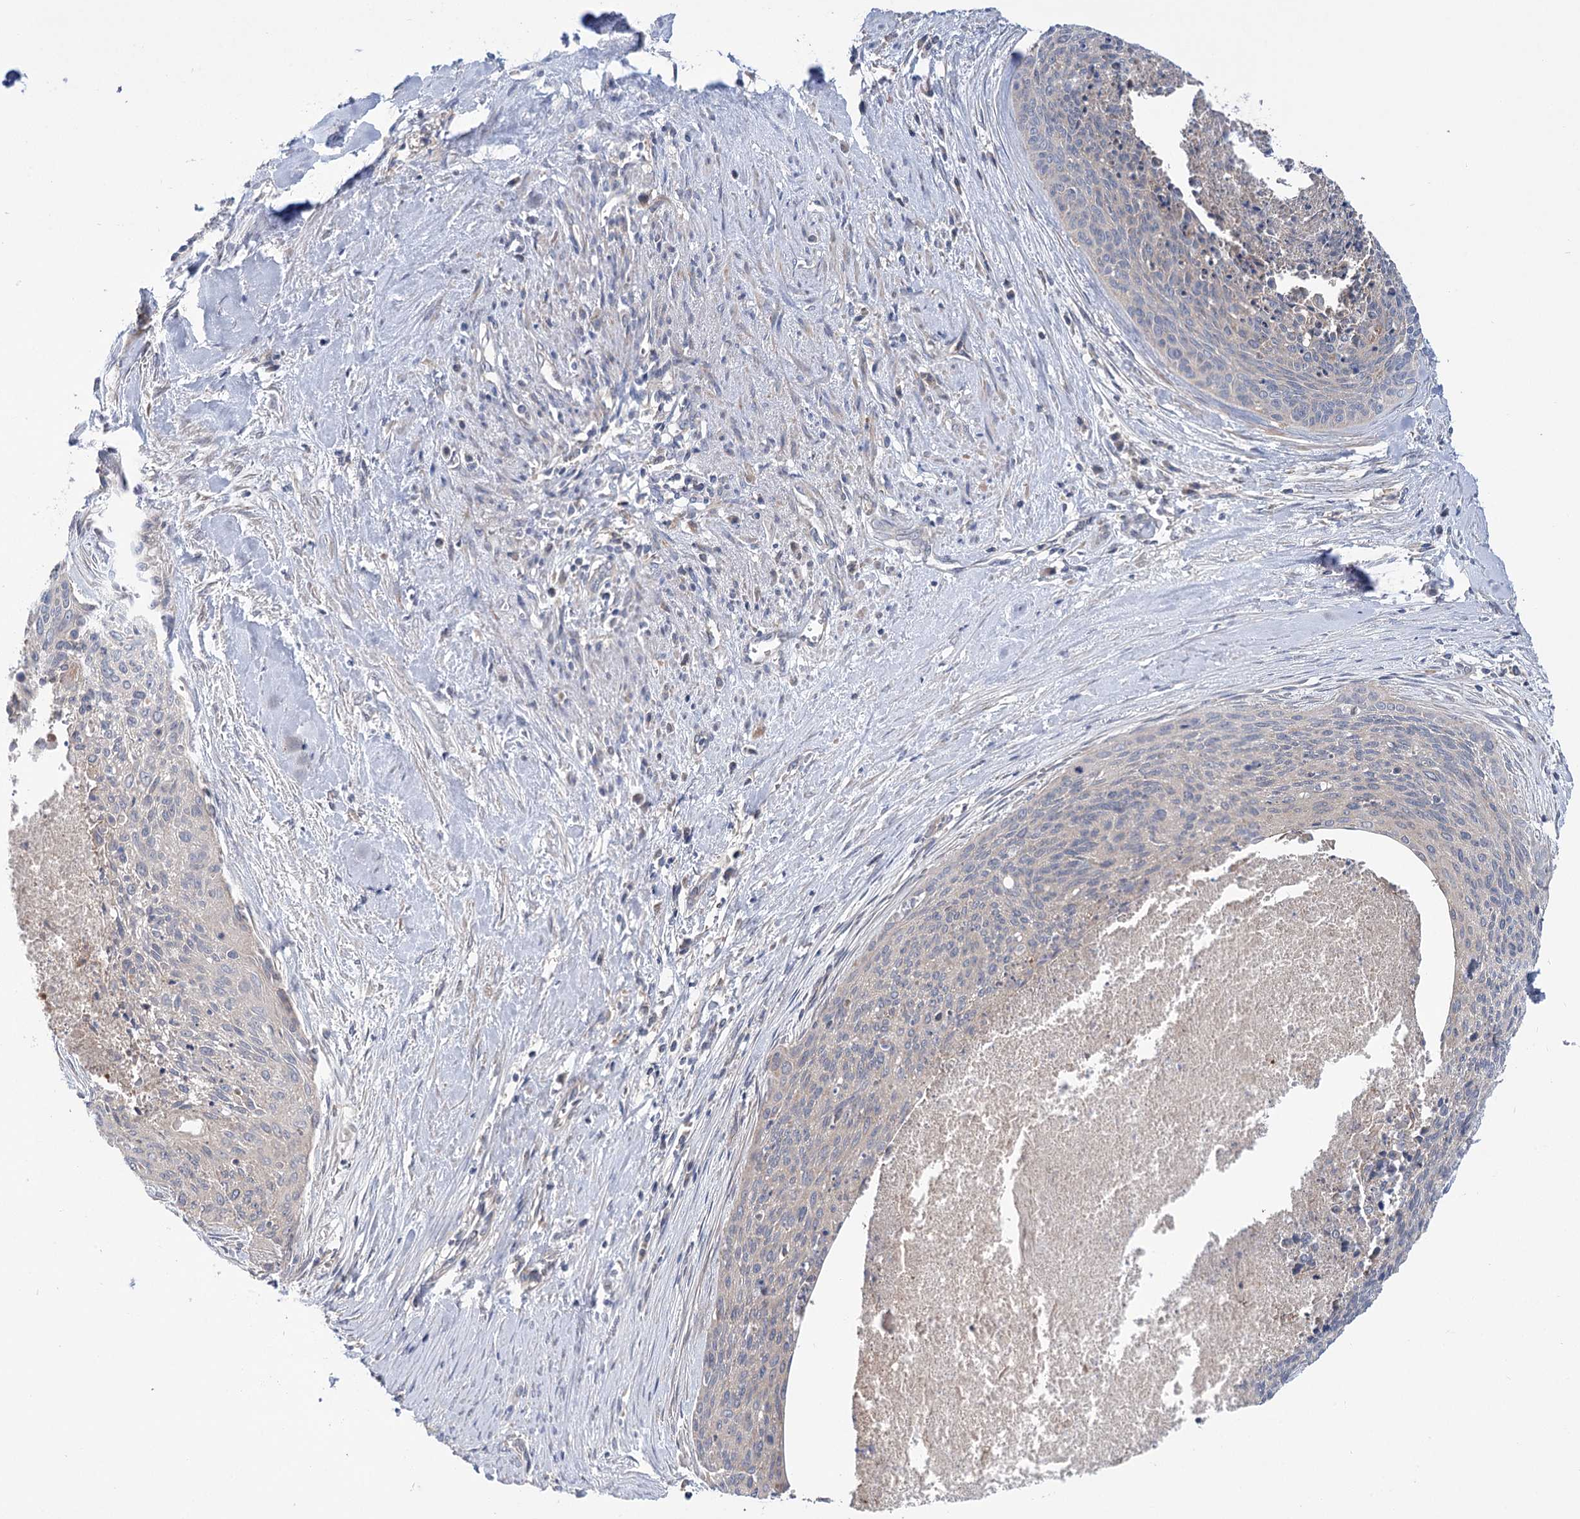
{"staining": {"intensity": "negative", "quantity": "none", "location": "none"}, "tissue": "cervical cancer", "cell_type": "Tumor cells", "image_type": "cancer", "snomed": [{"axis": "morphology", "description": "Squamous cell carcinoma, NOS"}, {"axis": "topography", "description": "Cervix"}], "caption": "Cervical cancer was stained to show a protein in brown. There is no significant staining in tumor cells.", "gene": "VPS37B", "patient": {"sex": "female", "age": 55}}